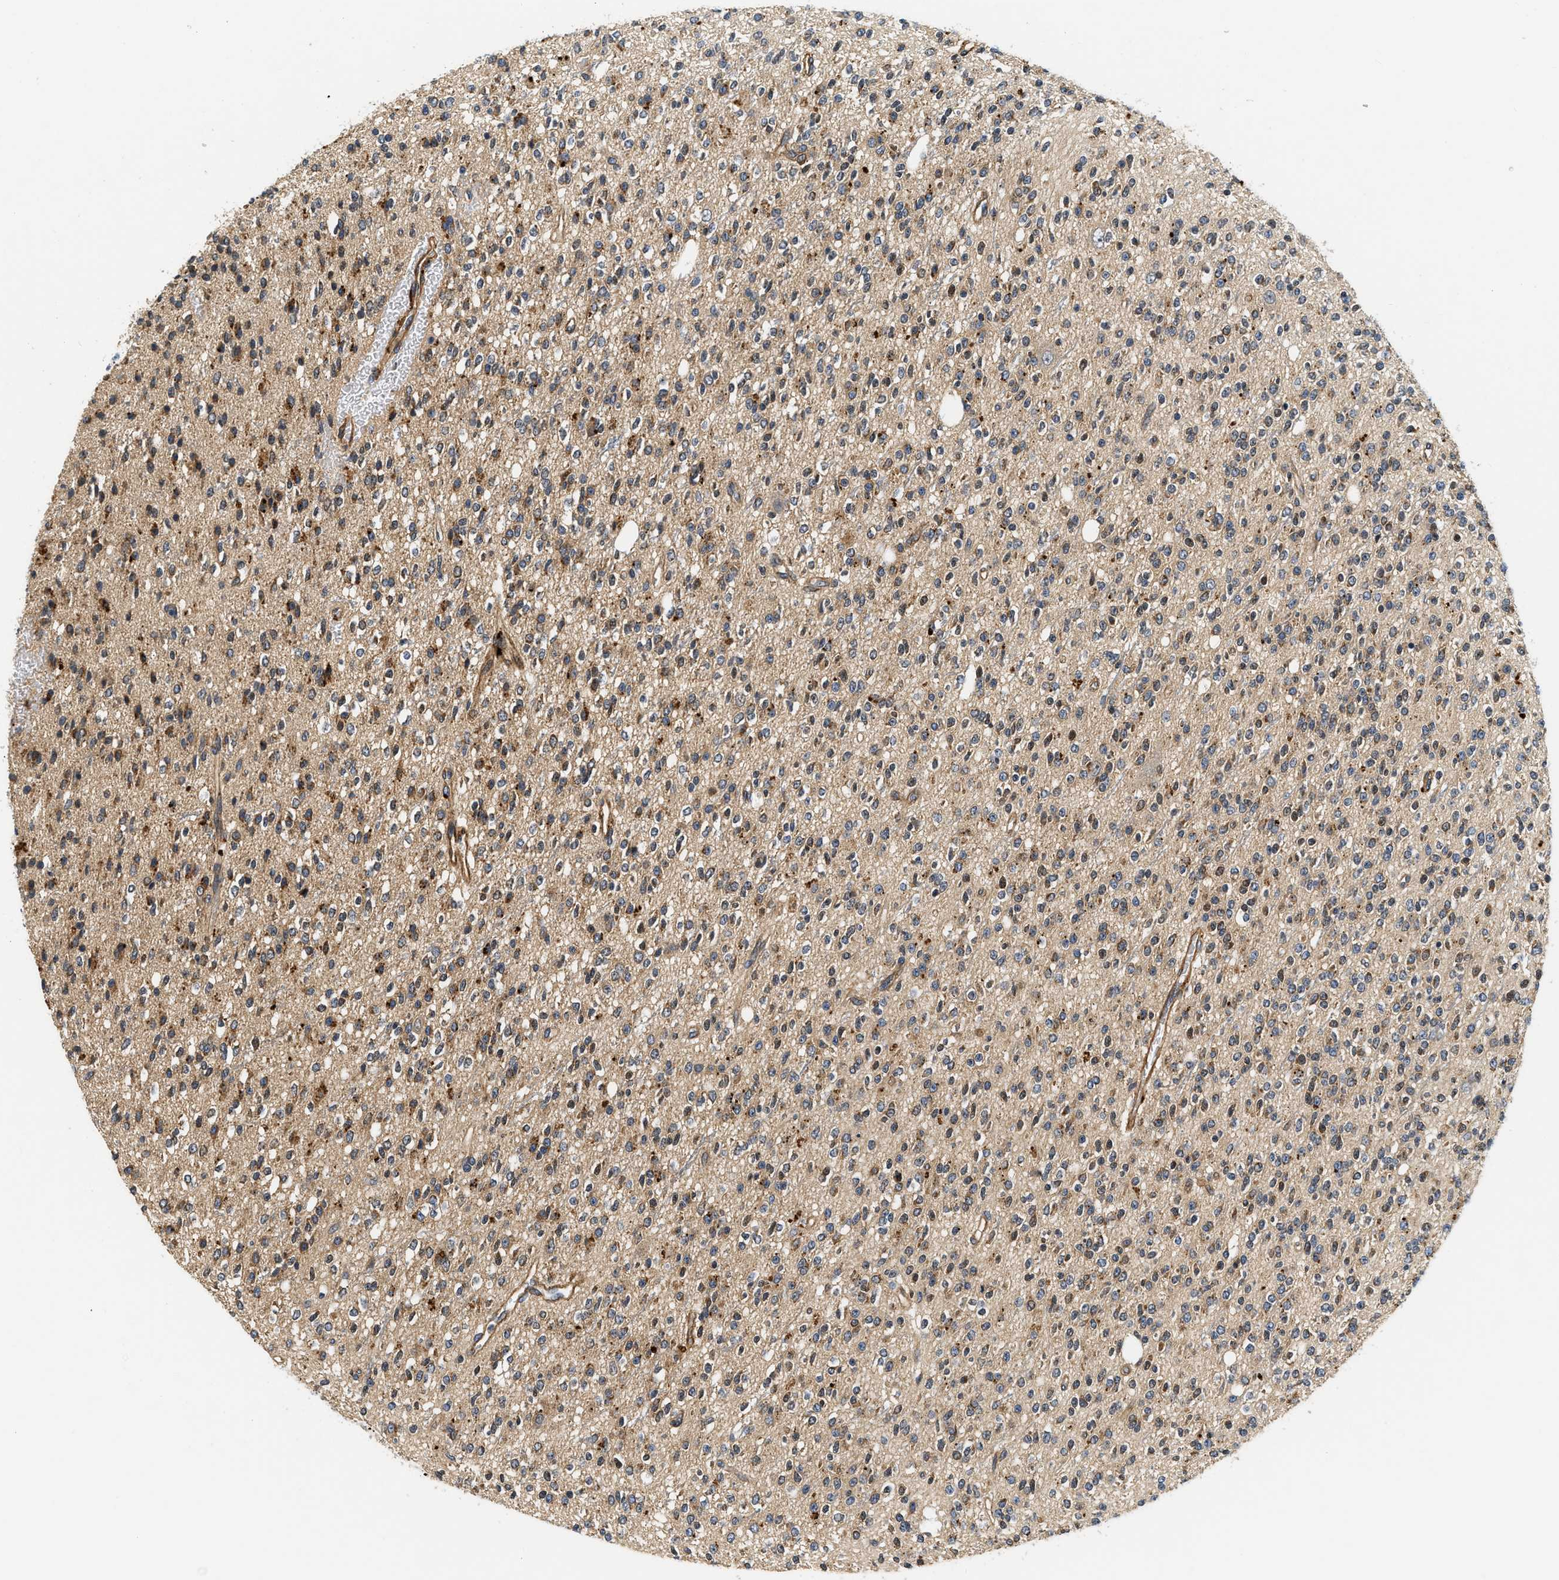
{"staining": {"intensity": "moderate", "quantity": "25%-75%", "location": "cytoplasmic/membranous"}, "tissue": "glioma", "cell_type": "Tumor cells", "image_type": "cancer", "snomed": [{"axis": "morphology", "description": "Glioma, malignant, High grade"}, {"axis": "topography", "description": "Brain"}], "caption": "This micrograph shows immunohistochemistry staining of human glioma, with medium moderate cytoplasmic/membranous positivity in about 25%-75% of tumor cells.", "gene": "NME6", "patient": {"sex": "male", "age": 34}}